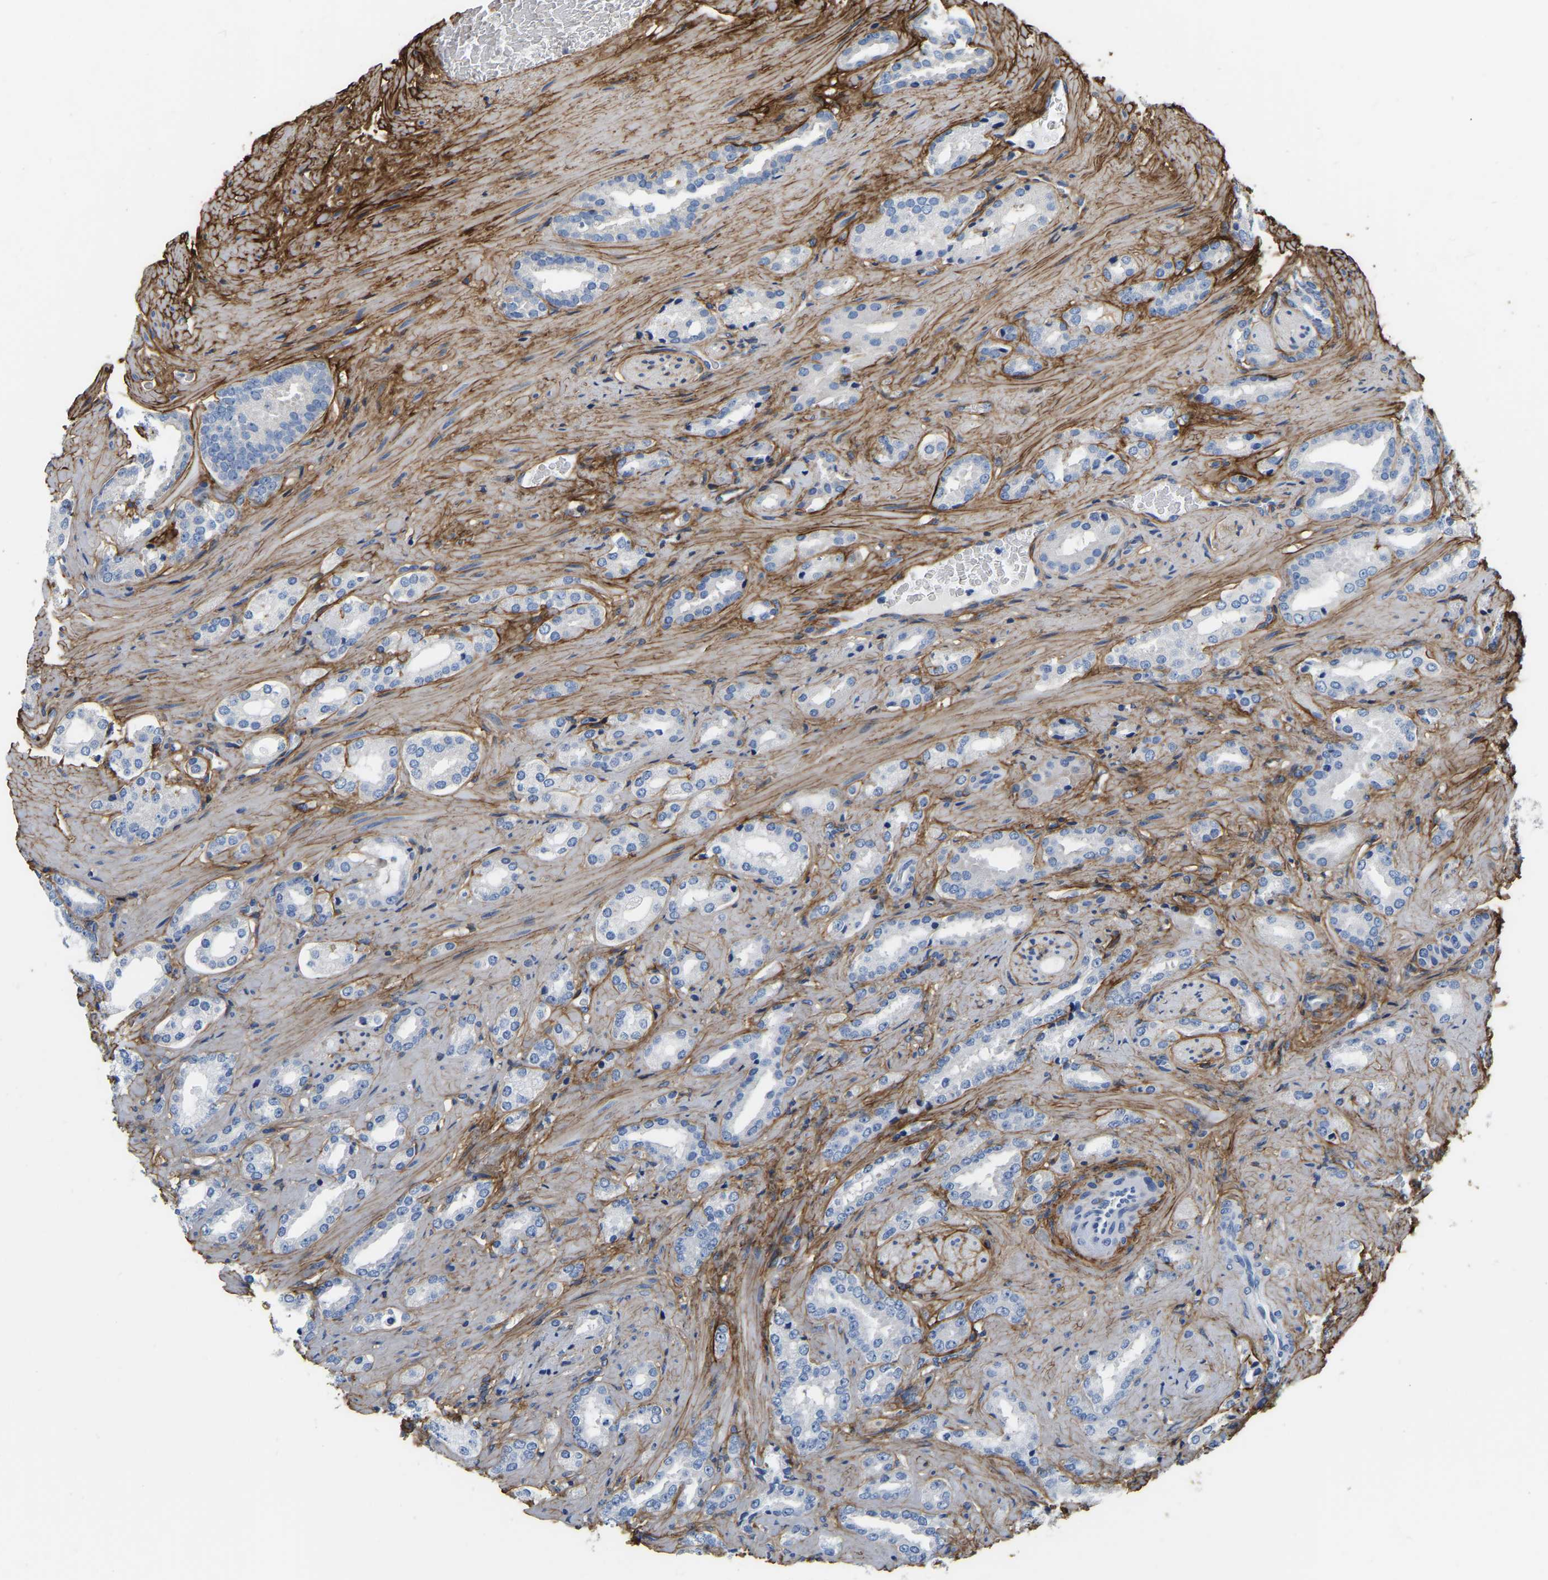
{"staining": {"intensity": "negative", "quantity": "none", "location": "none"}, "tissue": "prostate cancer", "cell_type": "Tumor cells", "image_type": "cancer", "snomed": [{"axis": "morphology", "description": "Adenocarcinoma, High grade"}, {"axis": "topography", "description": "Prostate"}], "caption": "This is an immunohistochemistry (IHC) micrograph of adenocarcinoma (high-grade) (prostate). There is no staining in tumor cells.", "gene": "COL6A1", "patient": {"sex": "male", "age": 64}}